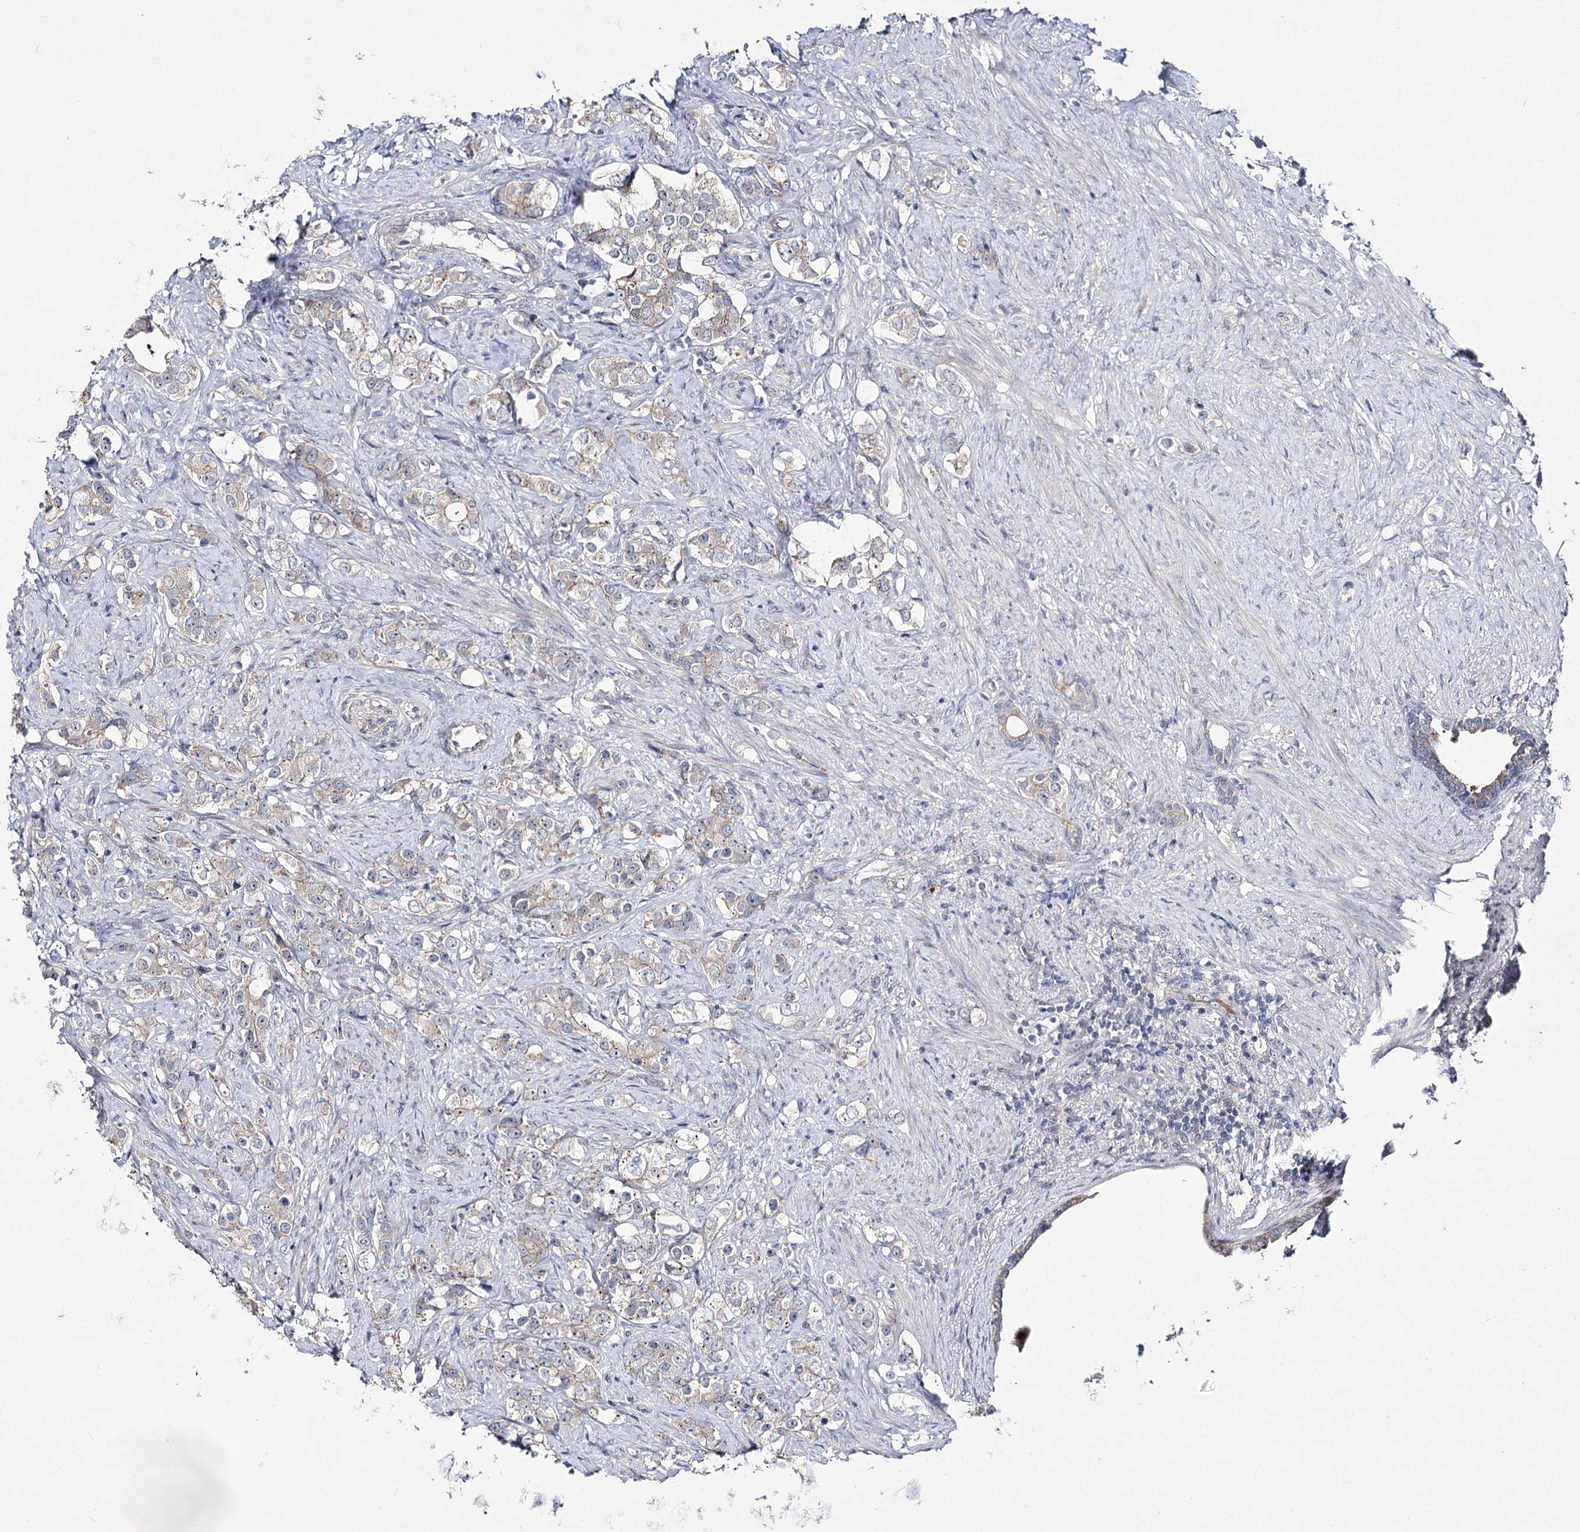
{"staining": {"intensity": "weak", "quantity": "<25%", "location": "cytoplasmic/membranous"}, "tissue": "prostate cancer", "cell_type": "Tumor cells", "image_type": "cancer", "snomed": [{"axis": "morphology", "description": "Adenocarcinoma, High grade"}, {"axis": "topography", "description": "Prostate"}], "caption": "Histopathology image shows no protein staining in tumor cells of prostate high-grade adenocarcinoma tissue.", "gene": "ARHGAP32", "patient": {"sex": "male", "age": 63}}